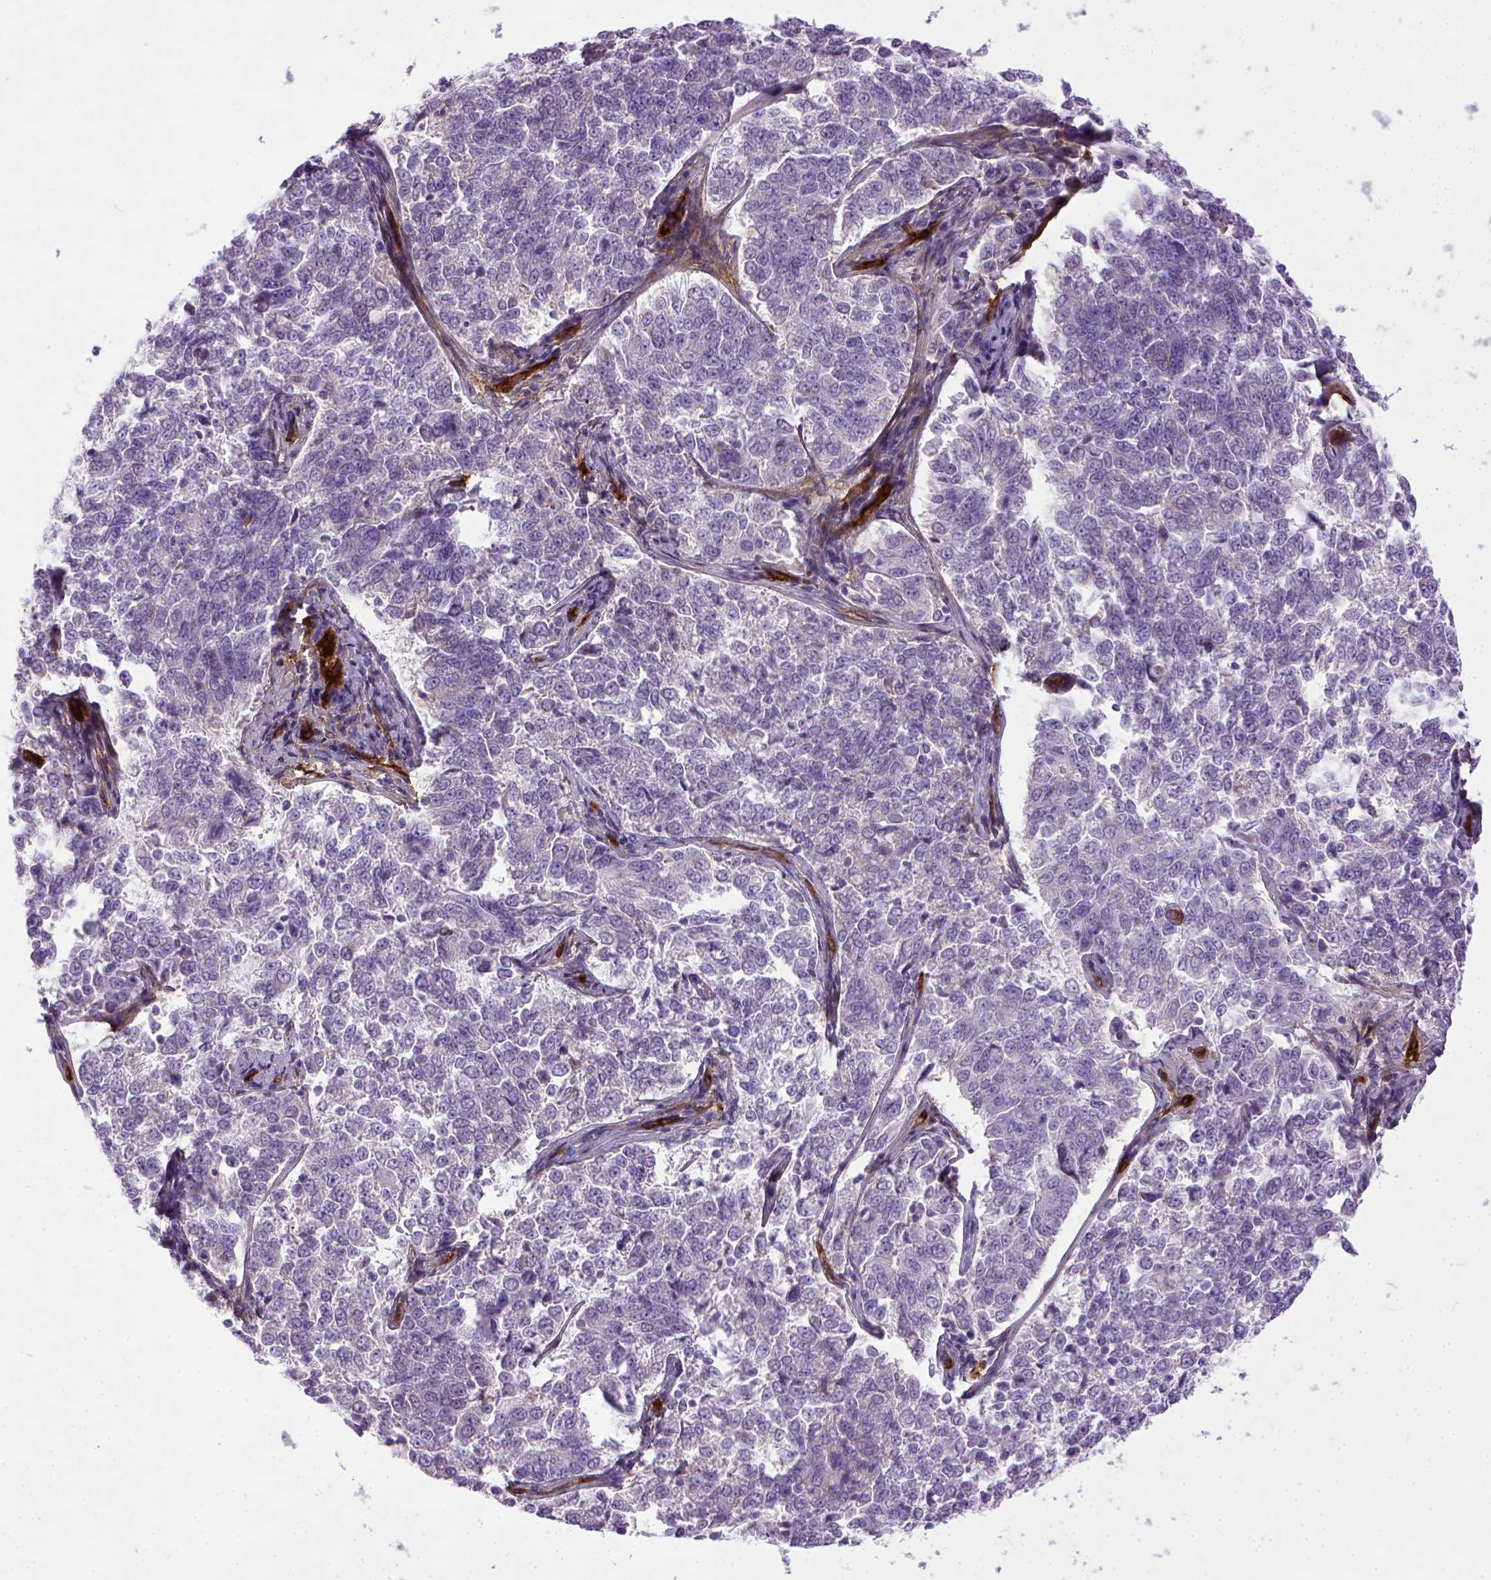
{"staining": {"intensity": "negative", "quantity": "none", "location": "none"}, "tissue": "endometrial cancer", "cell_type": "Tumor cells", "image_type": "cancer", "snomed": [{"axis": "morphology", "description": "Adenocarcinoma, NOS"}, {"axis": "topography", "description": "Endometrium"}], "caption": "A high-resolution histopathology image shows IHC staining of endometrial cancer (adenocarcinoma), which displays no significant expression in tumor cells.", "gene": "ENG", "patient": {"sex": "female", "age": 43}}